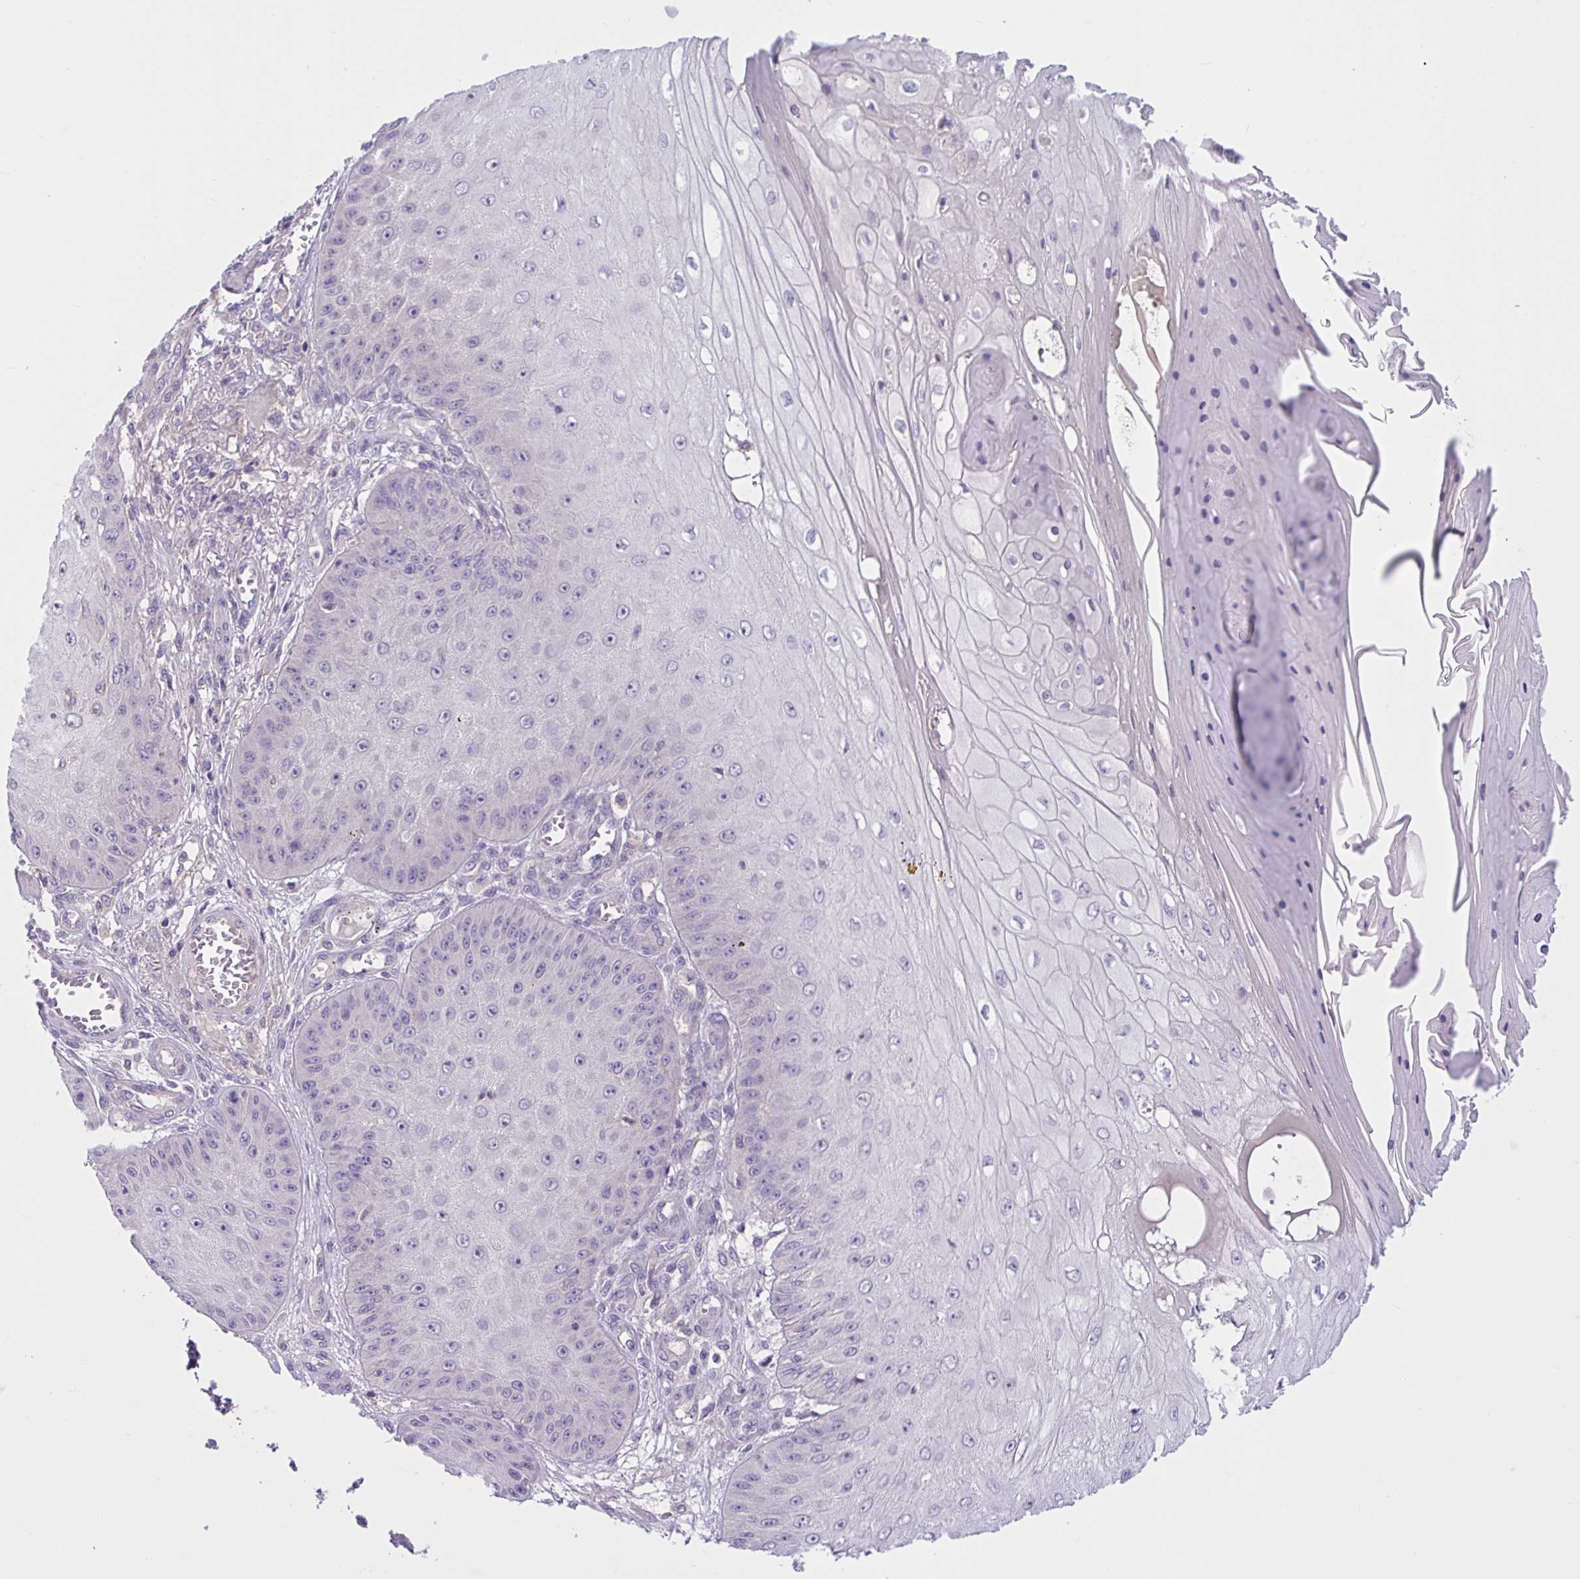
{"staining": {"intensity": "negative", "quantity": "none", "location": "none"}, "tissue": "skin cancer", "cell_type": "Tumor cells", "image_type": "cancer", "snomed": [{"axis": "morphology", "description": "Squamous cell carcinoma, NOS"}, {"axis": "topography", "description": "Skin"}], "caption": "DAB immunohistochemical staining of squamous cell carcinoma (skin) exhibits no significant staining in tumor cells.", "gene": "WNT9B", "patient": {"sex": "male", "age": 70}}